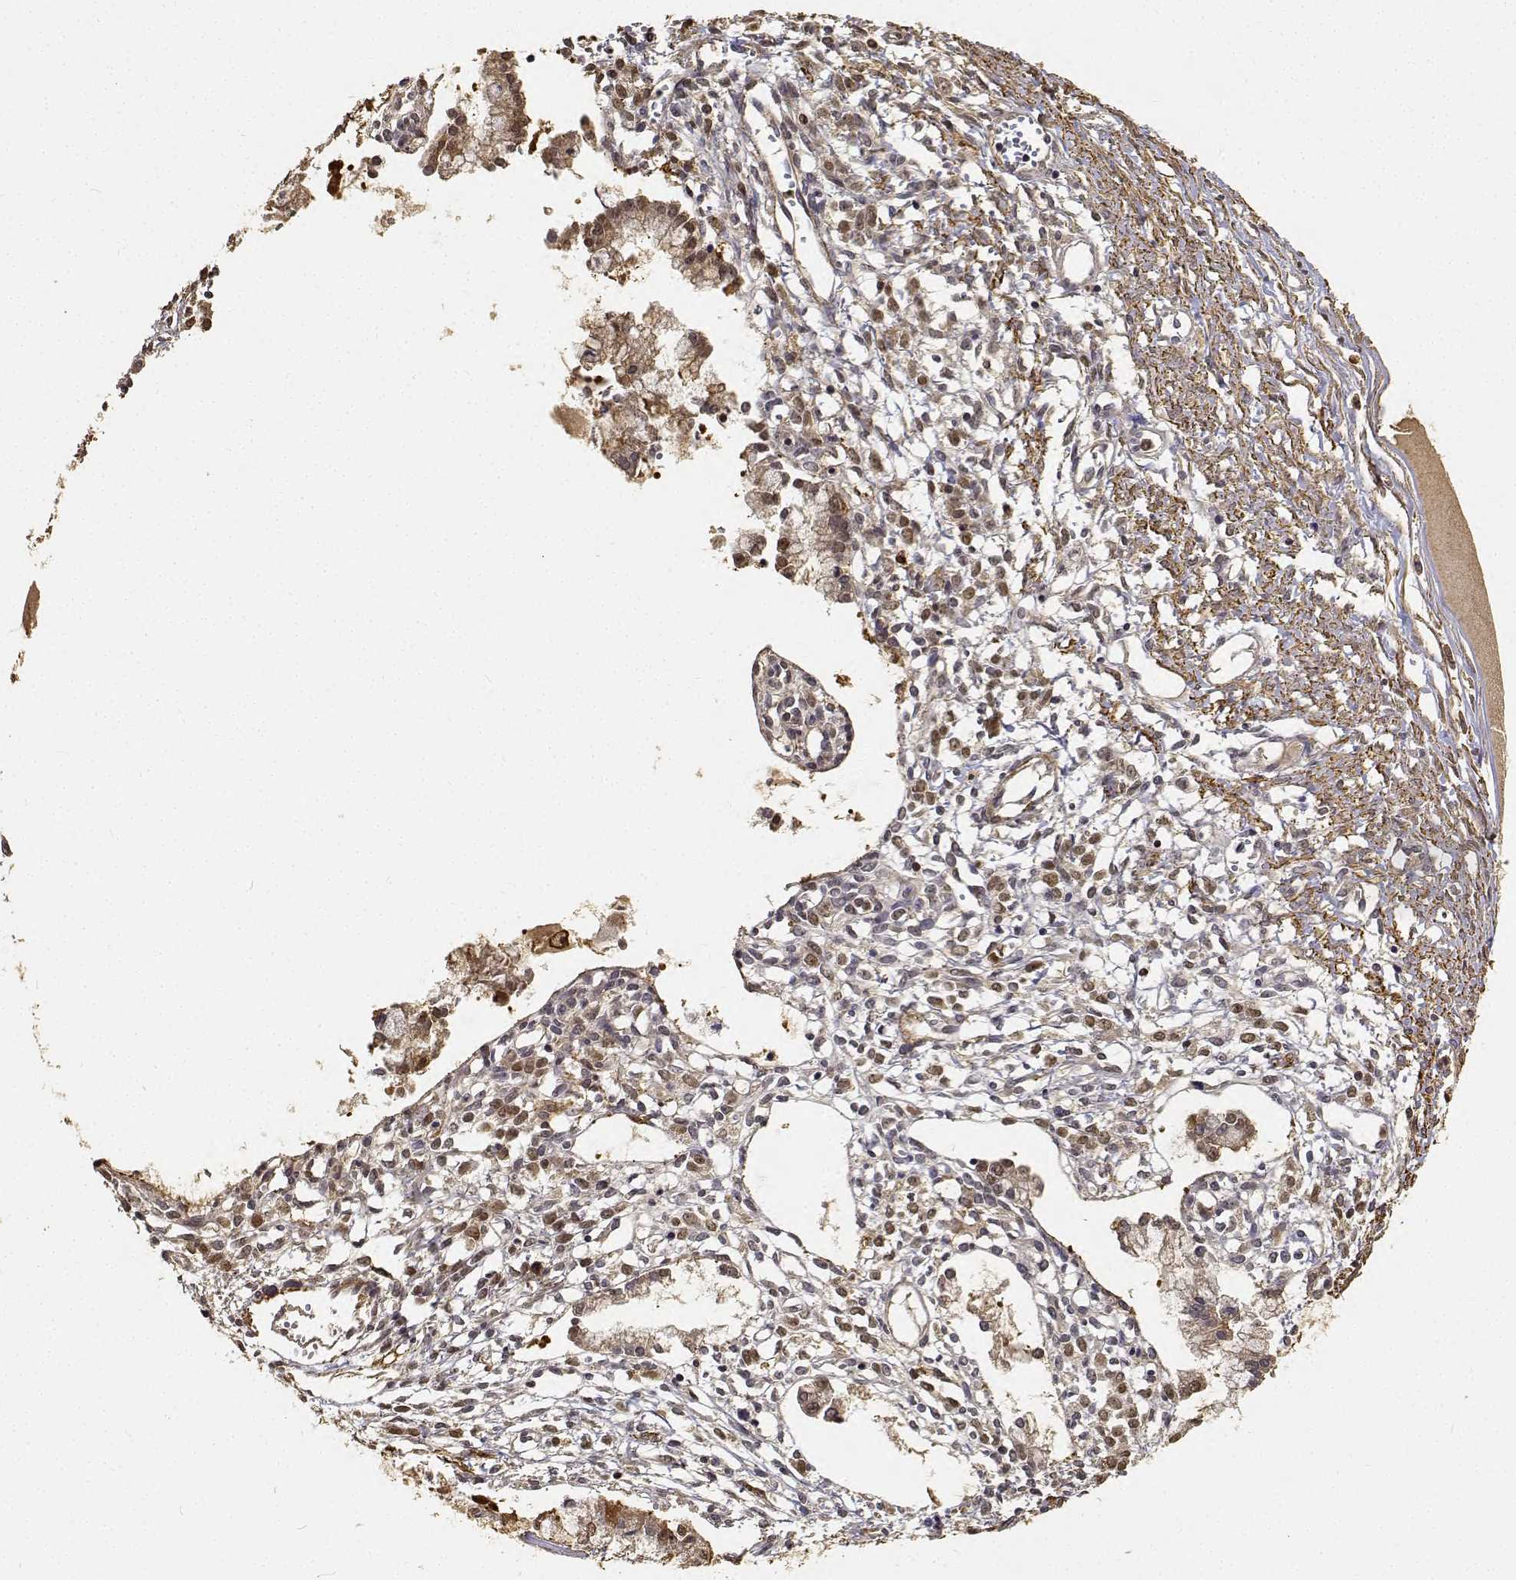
{"staining": {"intensity": "moderate", "quantity": ">75%", "location": "cytoplasmic/membranous,nuclear"}, "tissue": "ovarian cancer", "cell_type": "Tumor cells", "image_type": "cancer", "snomed": [{"axis": "morphology", "description": "Cystadenocarcinoma, mucinous, NOS"}, {"axis": "topography", "description": "Ovary"}], "caption": "The image exhibits a brown stain indicating the presence of a protein in the cytoplasmic/membranous and nuclear of tumor cells in ovarian cancer (mucinous cystadenocarcinoma). The staining is performed using DAB (3,3'-diaminobenzidine) brown chromogen to label protein expression. The nuclei are counter-stained blue using hematoxylin.", "gene": "PCID2", "patient": {"sex": "female", "age": 34}}